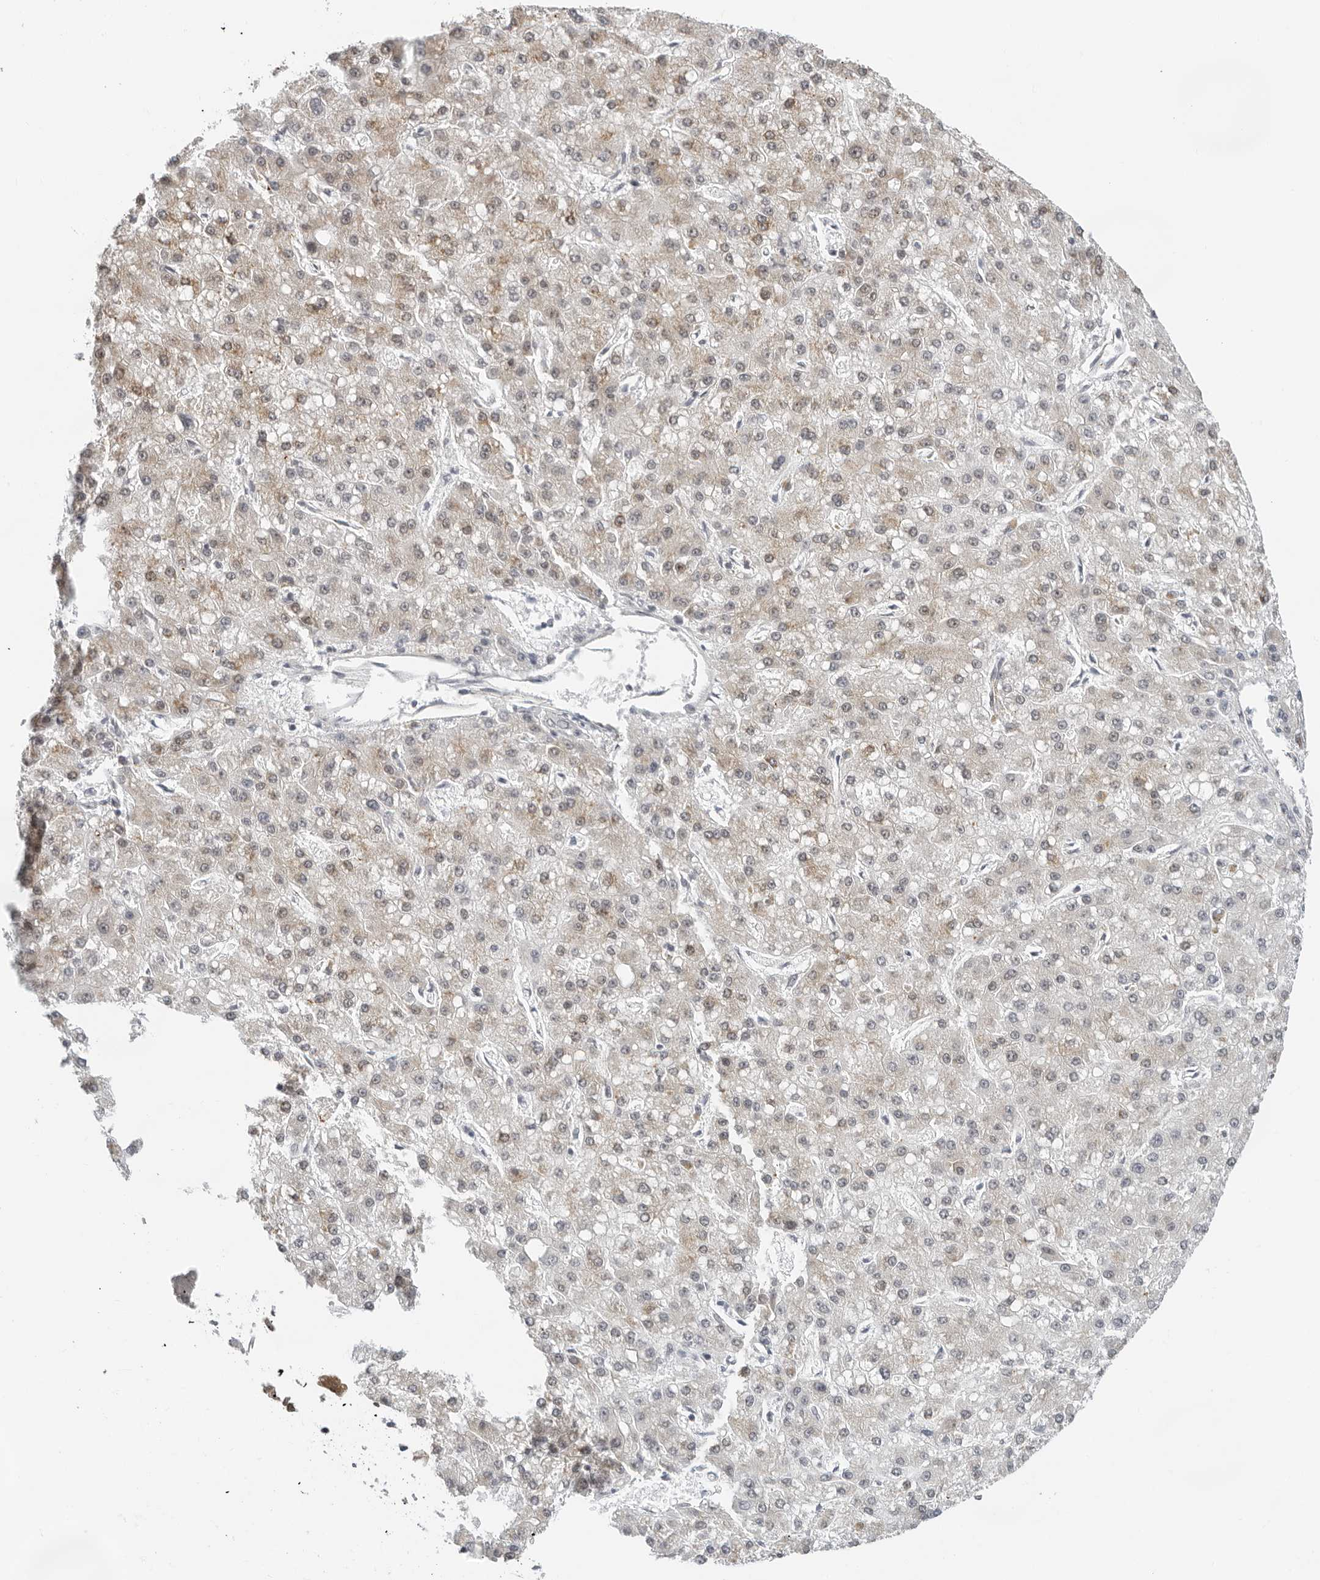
{"staining": {"intensity": "weak", "quantity": "25%-75%", "location": "cytoplasmic/membranous"}, "tissue": "liver cancer", "cell_type": "Tumor cells", "image_type": "cancer", "snomed": [{"axis": "morphology", "description": "Carcinoma, Hepatocellular, NOS"}, {"axis": "topography", "description": "Liver"}], "caption": "Weak cytoplasmic/membranous staining is identified in about 25%-75% of tumor cells in hepatocellular carcinoma (liver).", "gene": "TOX4", "patient": {"sex": "male", "age": 67}}